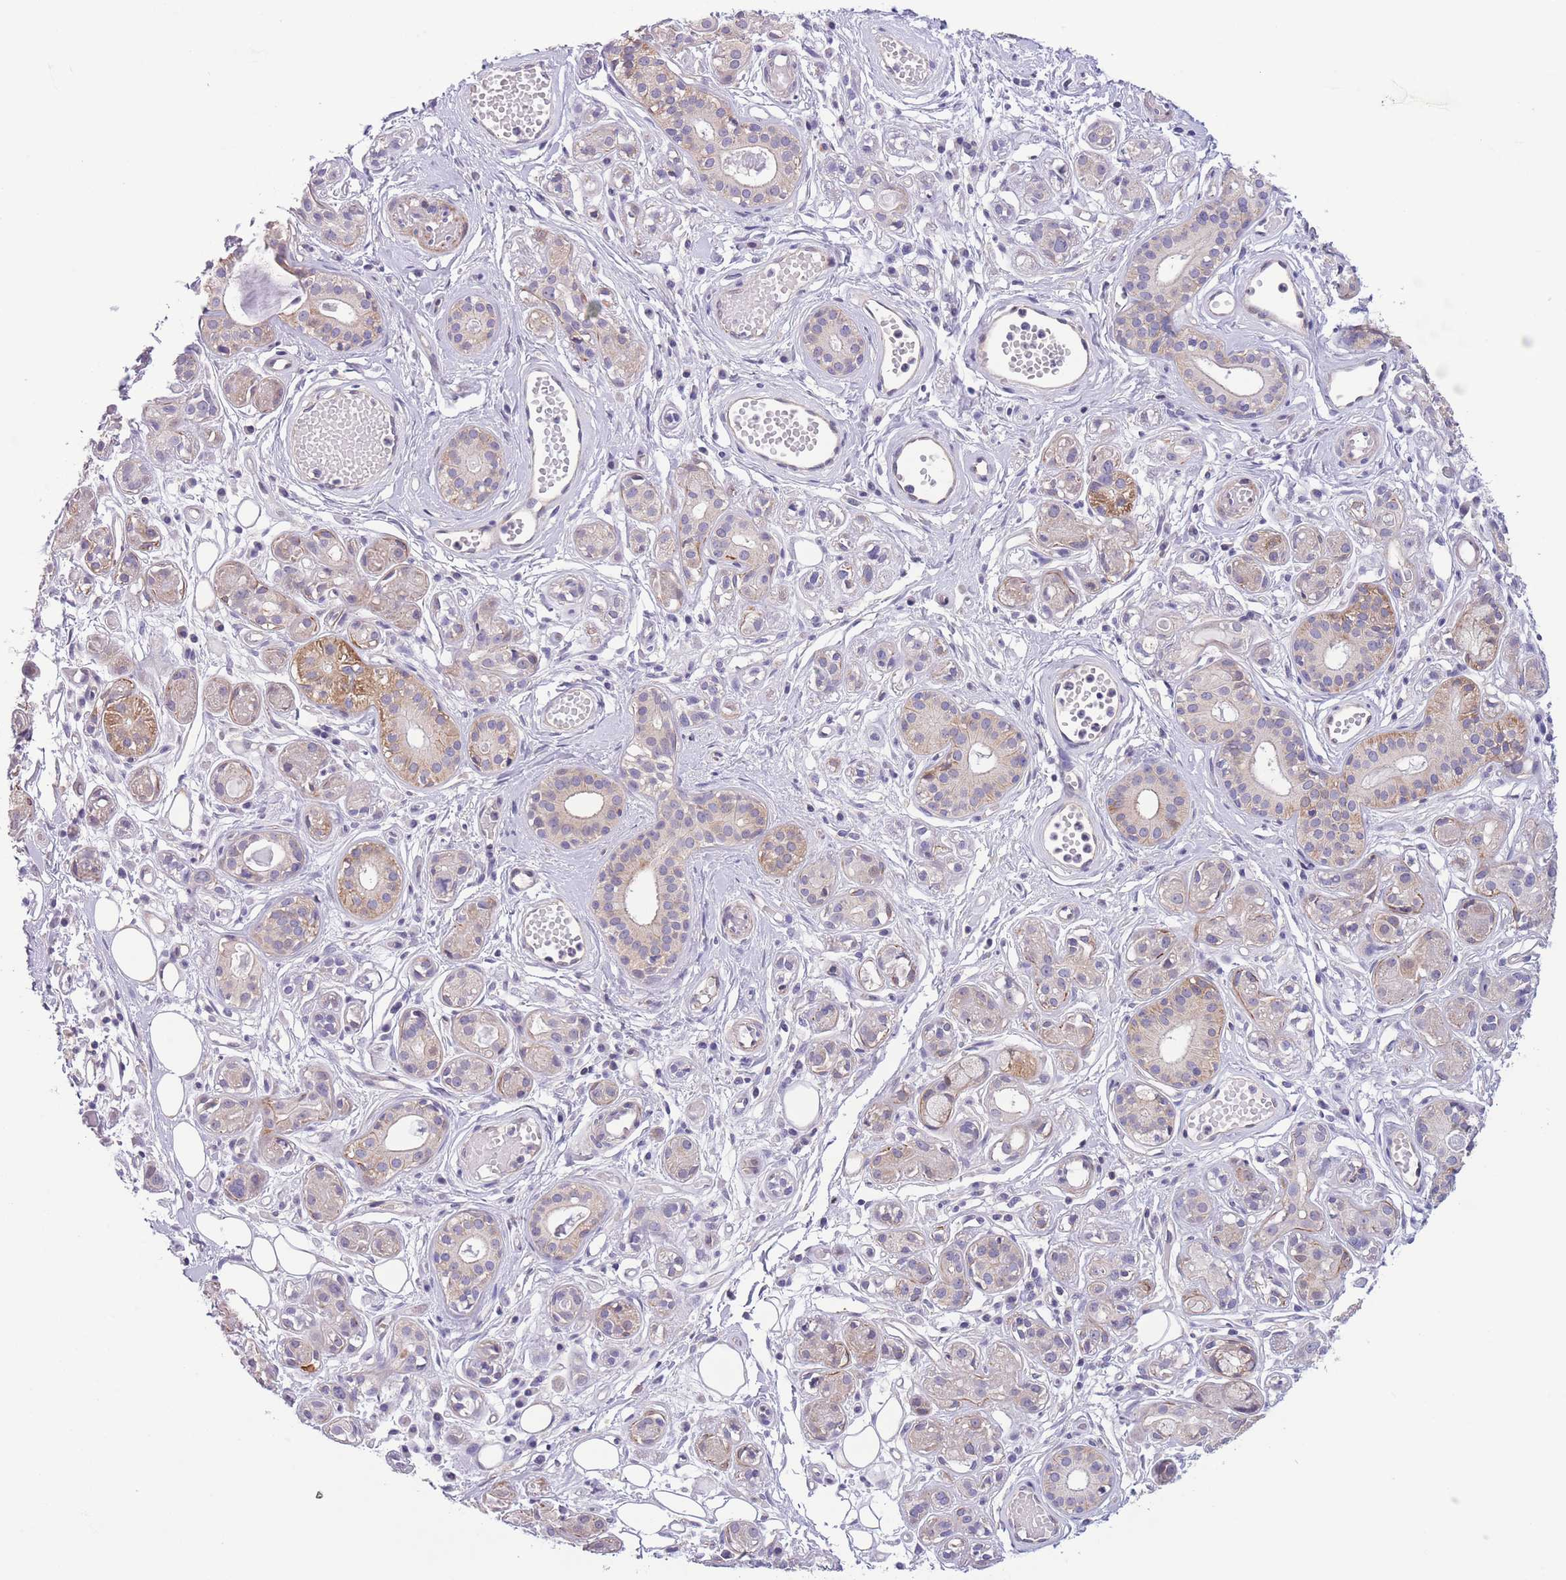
{"staining": {"intensity": "moderate", "quantity": "25%-75%", "location": "cytoplasmic/membranous"}, "tissue": "salivary gland", "cell_type": "Glandular cells", "image_type": "normal", "snomed": [{"axis": "morphology", "description": "Normal tissue, NOS"}, {"axis": "topography", "description": "Salivary gland"}], "caption": "An immunohistochemistry (IHC) image of normal tissue is shown. Protein staining in brown shows moderate cytoplasmic/membranous positivity in salivary gland within glandular cells.", "gene": "C9orf152", "patient": {"sex": "male", "age": 54}}